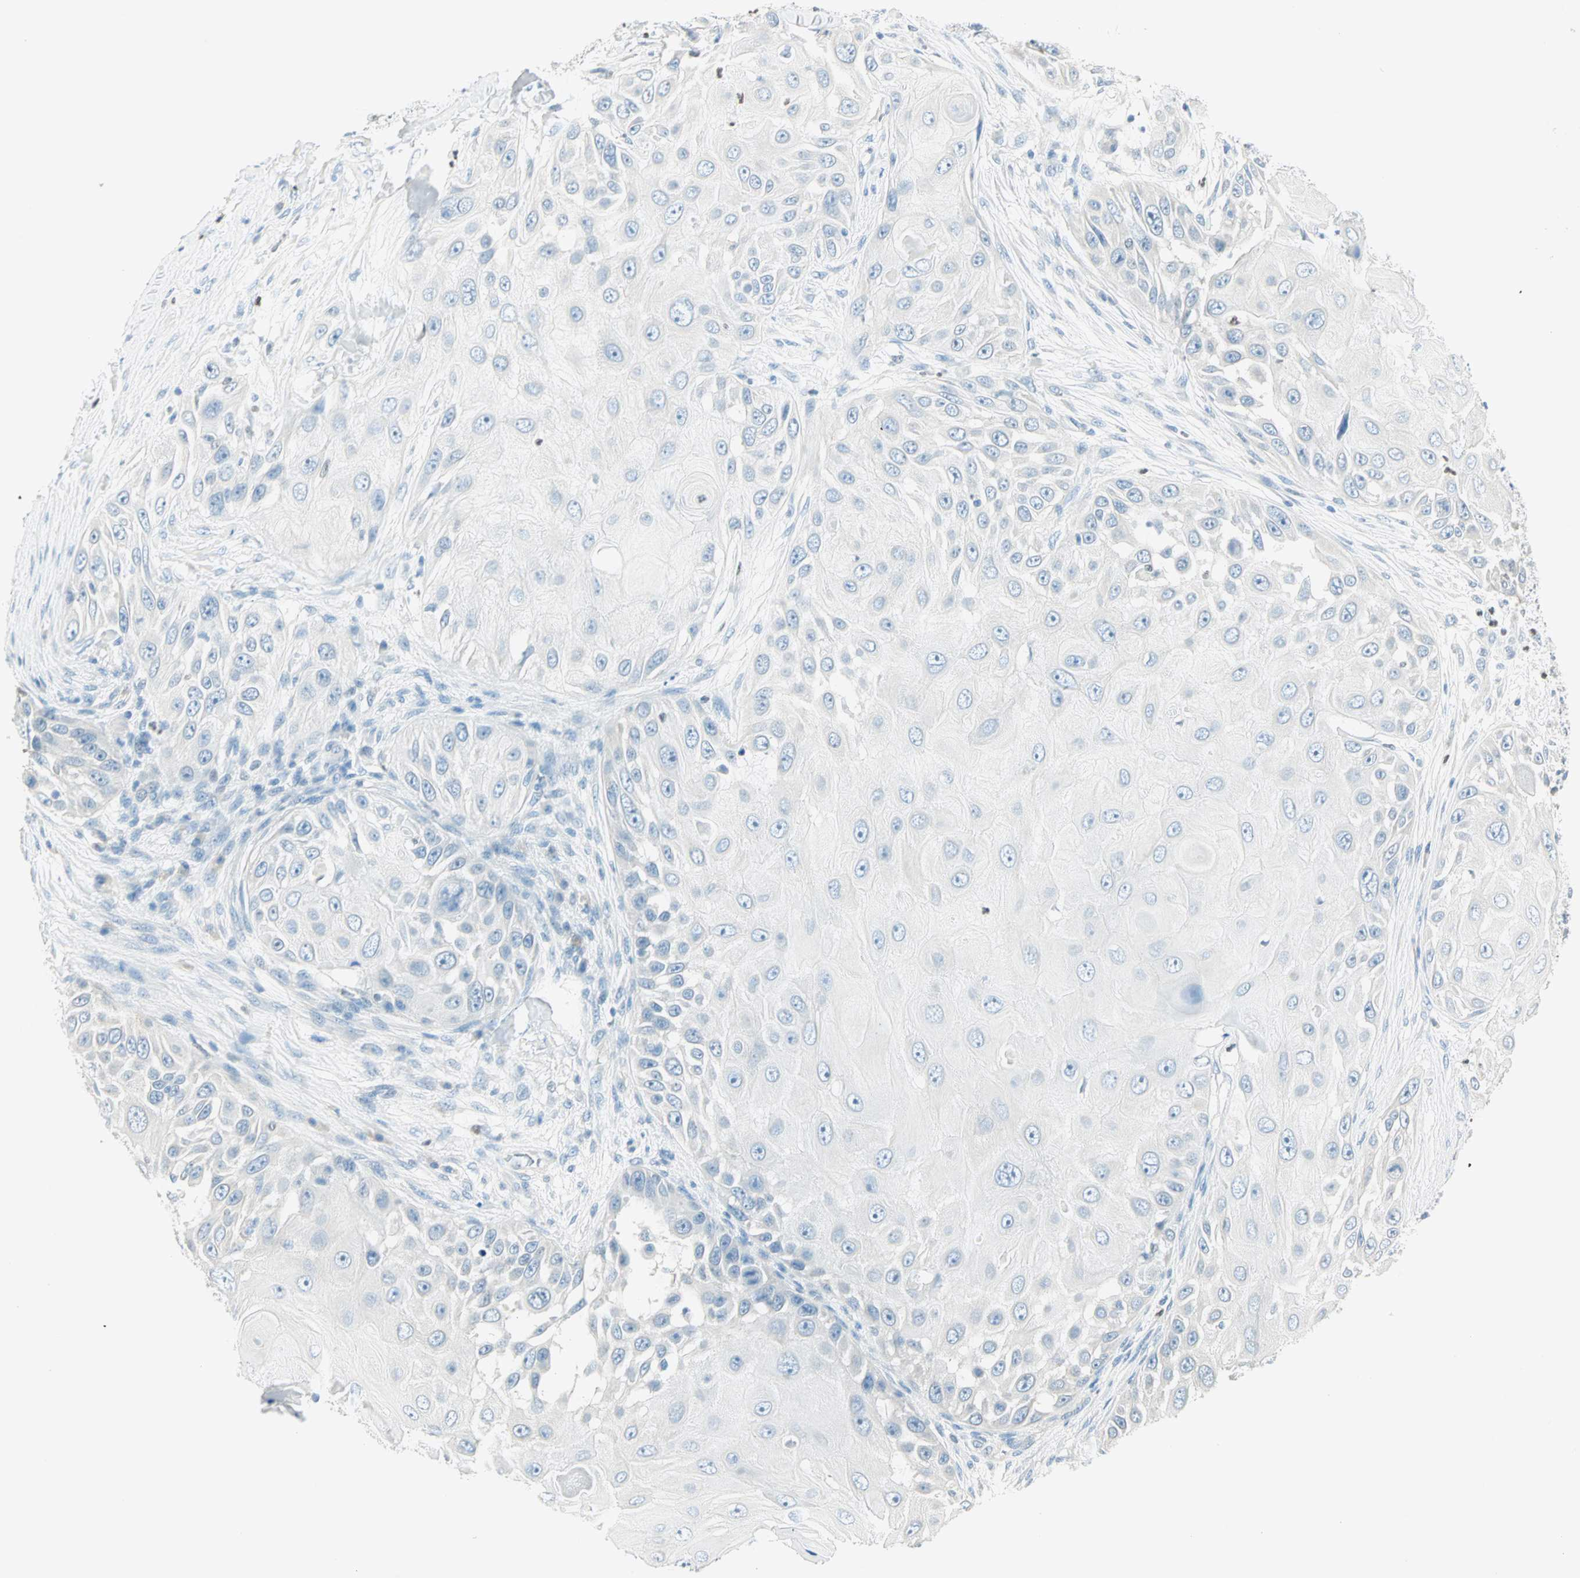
{"staining": {"intensity": "negative", "quantity": "none", "location": "none"}, "tissue": "skin cancer", "cell_type": "Tumor cells", "image_type": "cancer", "snomed": [{"axis": "morphology", "description": "Squamous cell carcinoma, NOS"}, {"axis": "topography", "description": "Skin"}], "caption": "Human skin cancer (squamous cell carcinoma) stained for a protein using immunohistochemistry exhibits no positivity in tumor cells.", "gene": "MLLT10", "patient": {"sex": "female", "age": 44}}